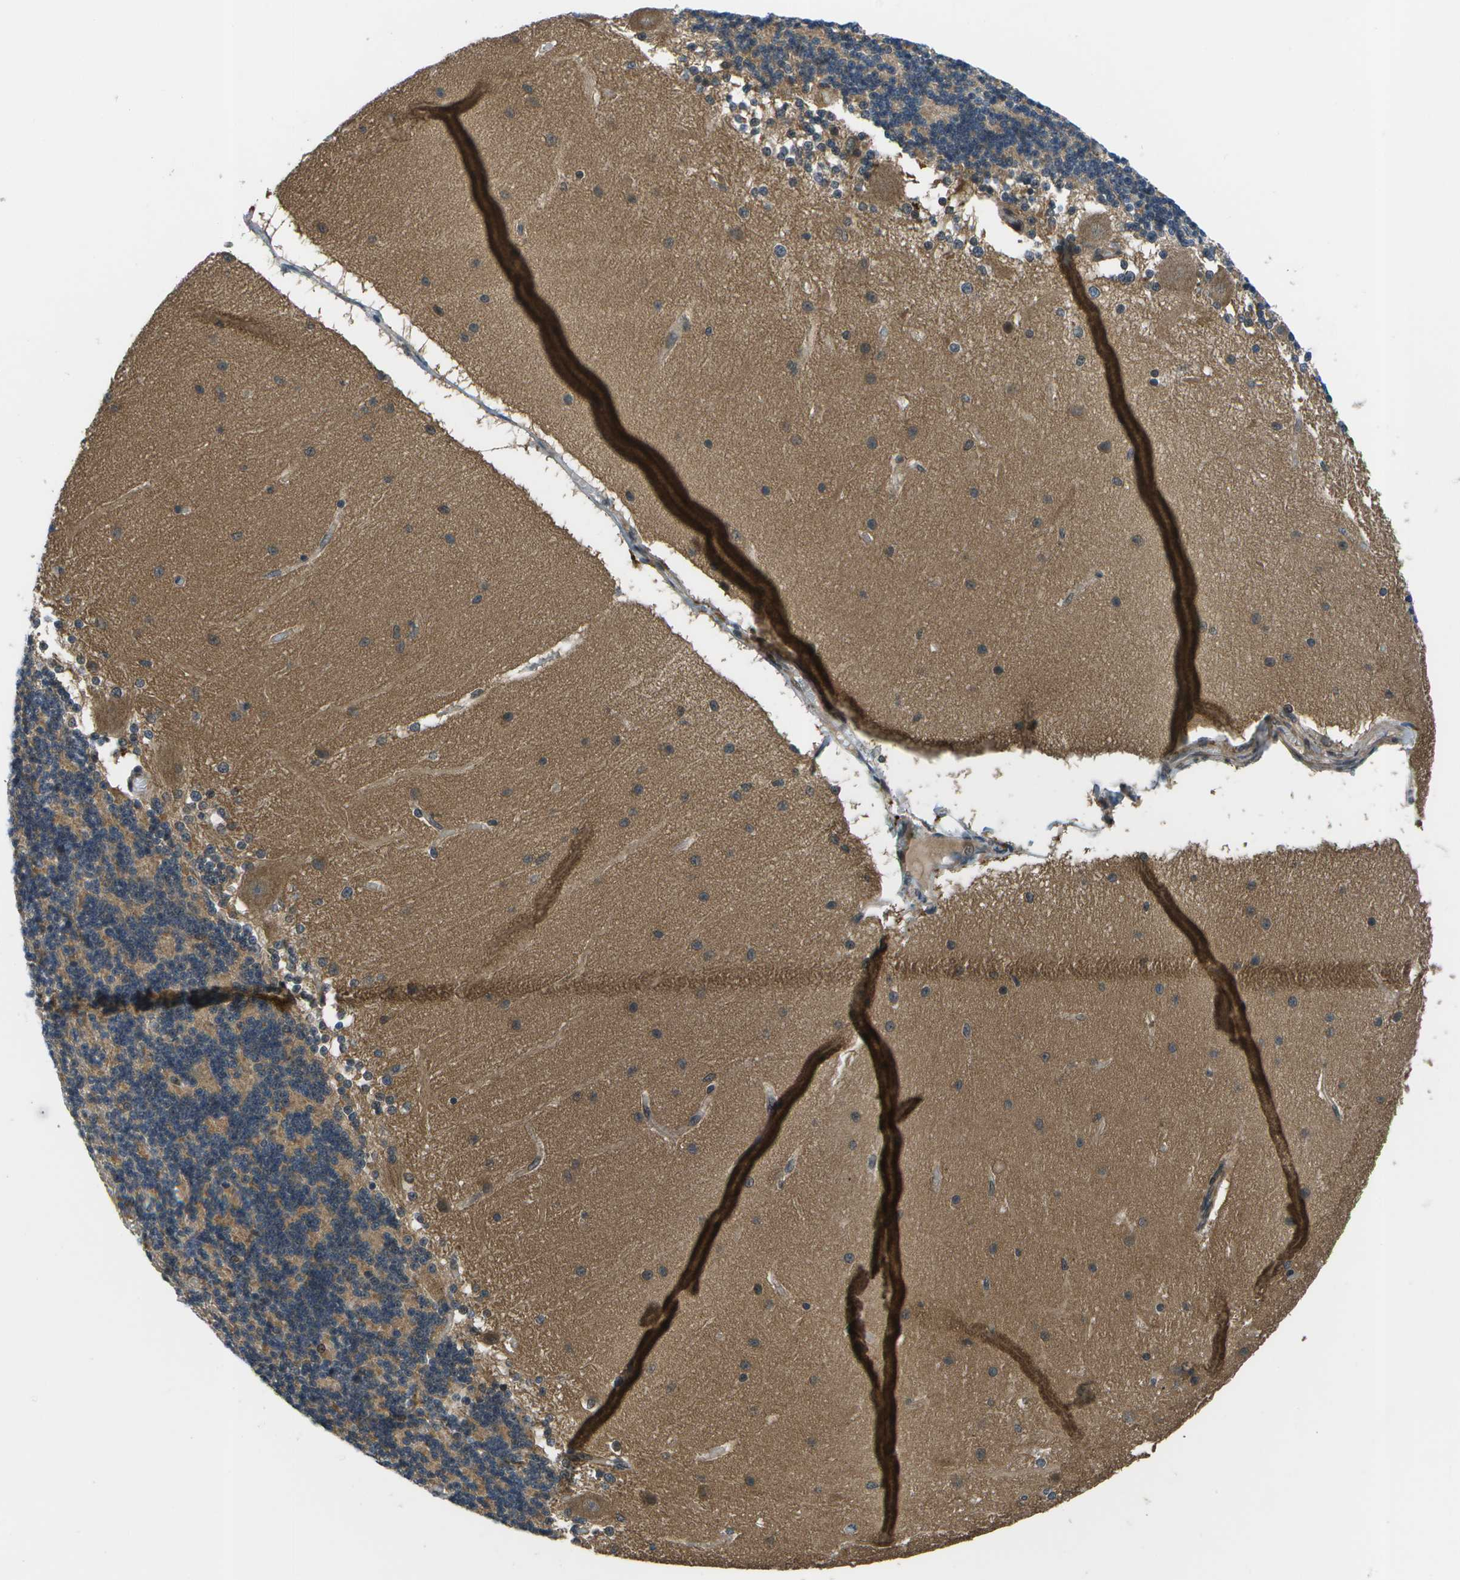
{"staining": {"intensity": "moderate", "quantity": "<25%", "location": "cytoplasmic/membranous"}, "tissue": "cerebellum", "cell_type": "Cells in granular layer", "image_type": "normal", "snomed": [{"axis": "morphology", "description": "Normal tissue, NOS"}, {"axis": "topography", "description": "Cerebellum"}], "caption": "Immunohistochemistry of unremarkable human cerebellum displays low levels of moderate cytoplasmic/membranous staining in approximately <25% of cells in granular layer. The staining is performed using DAB brown chromogen to label protein expression. The nuclei are counter-stained blue using hematoxylin.", "gene": "ENPP5", "patient": {"sex": "female", "age": 54}}